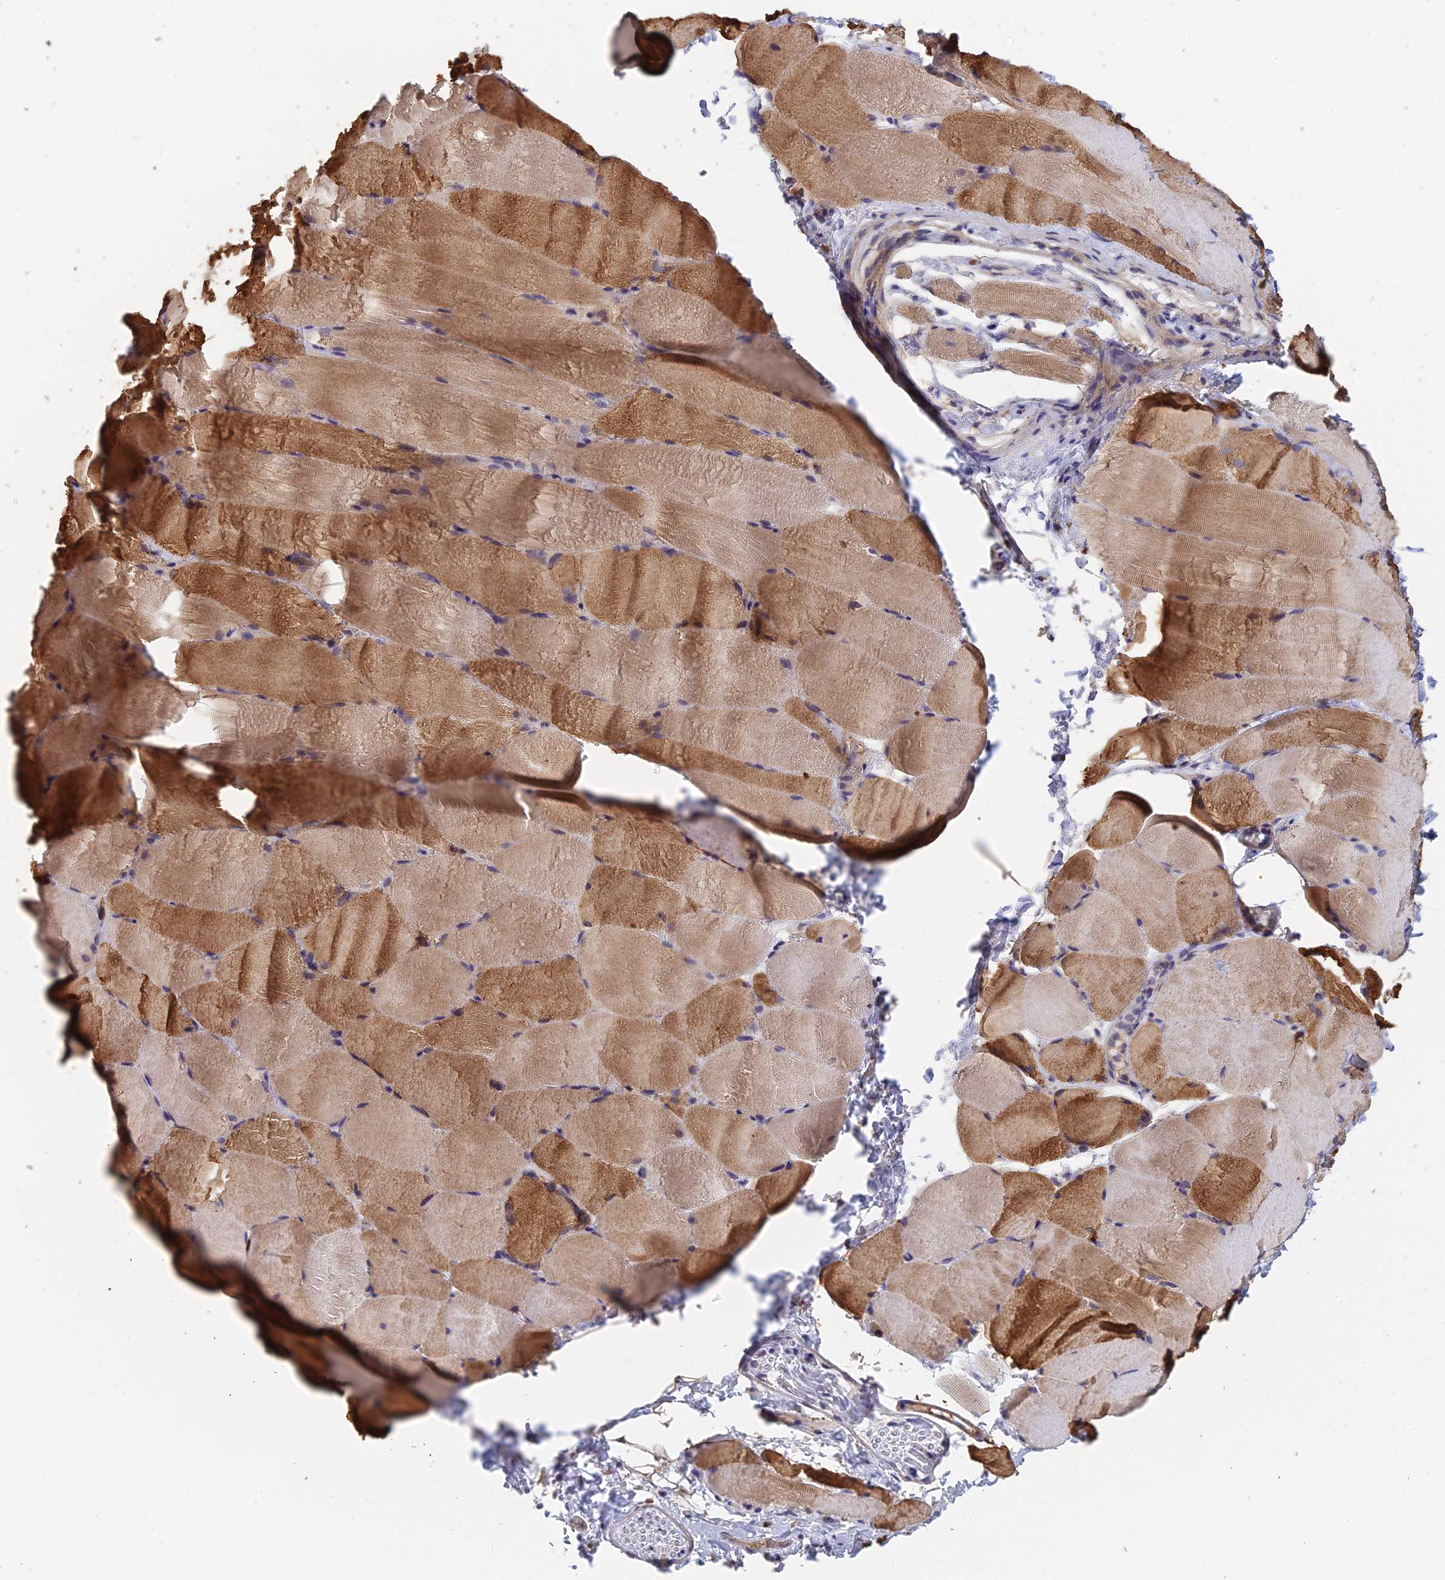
{"staining": {"intensity": "strong", "quantity": "25%-75%", "location": "cytoplasmic/membranous"}, "tissue": "skeletal muscle", "cell_type": "Myocytes", "image_type": "normal", "snomed": [{"axis": "morphology", "description": "Normal tissue, NOS"}, {"axis": "topography", "description": "Skeletal muscle"}, {"axis": "topography", "description": "Parathyroid gland"}], "caption": "IHC (DAB) staining of unremarkable human skeletal muscle reveals strong cytoplasmic/membranous protein expression in about 25%-75% of myocytes. The staining is performed using DAB (3,3'-diaminobenzidine) brown chromogen to label protein expression. The nuclei are counter-stained blue using hematoxylin.", "gene": "SLC39A13", "patient": {"sex": "female", "age": 37}}